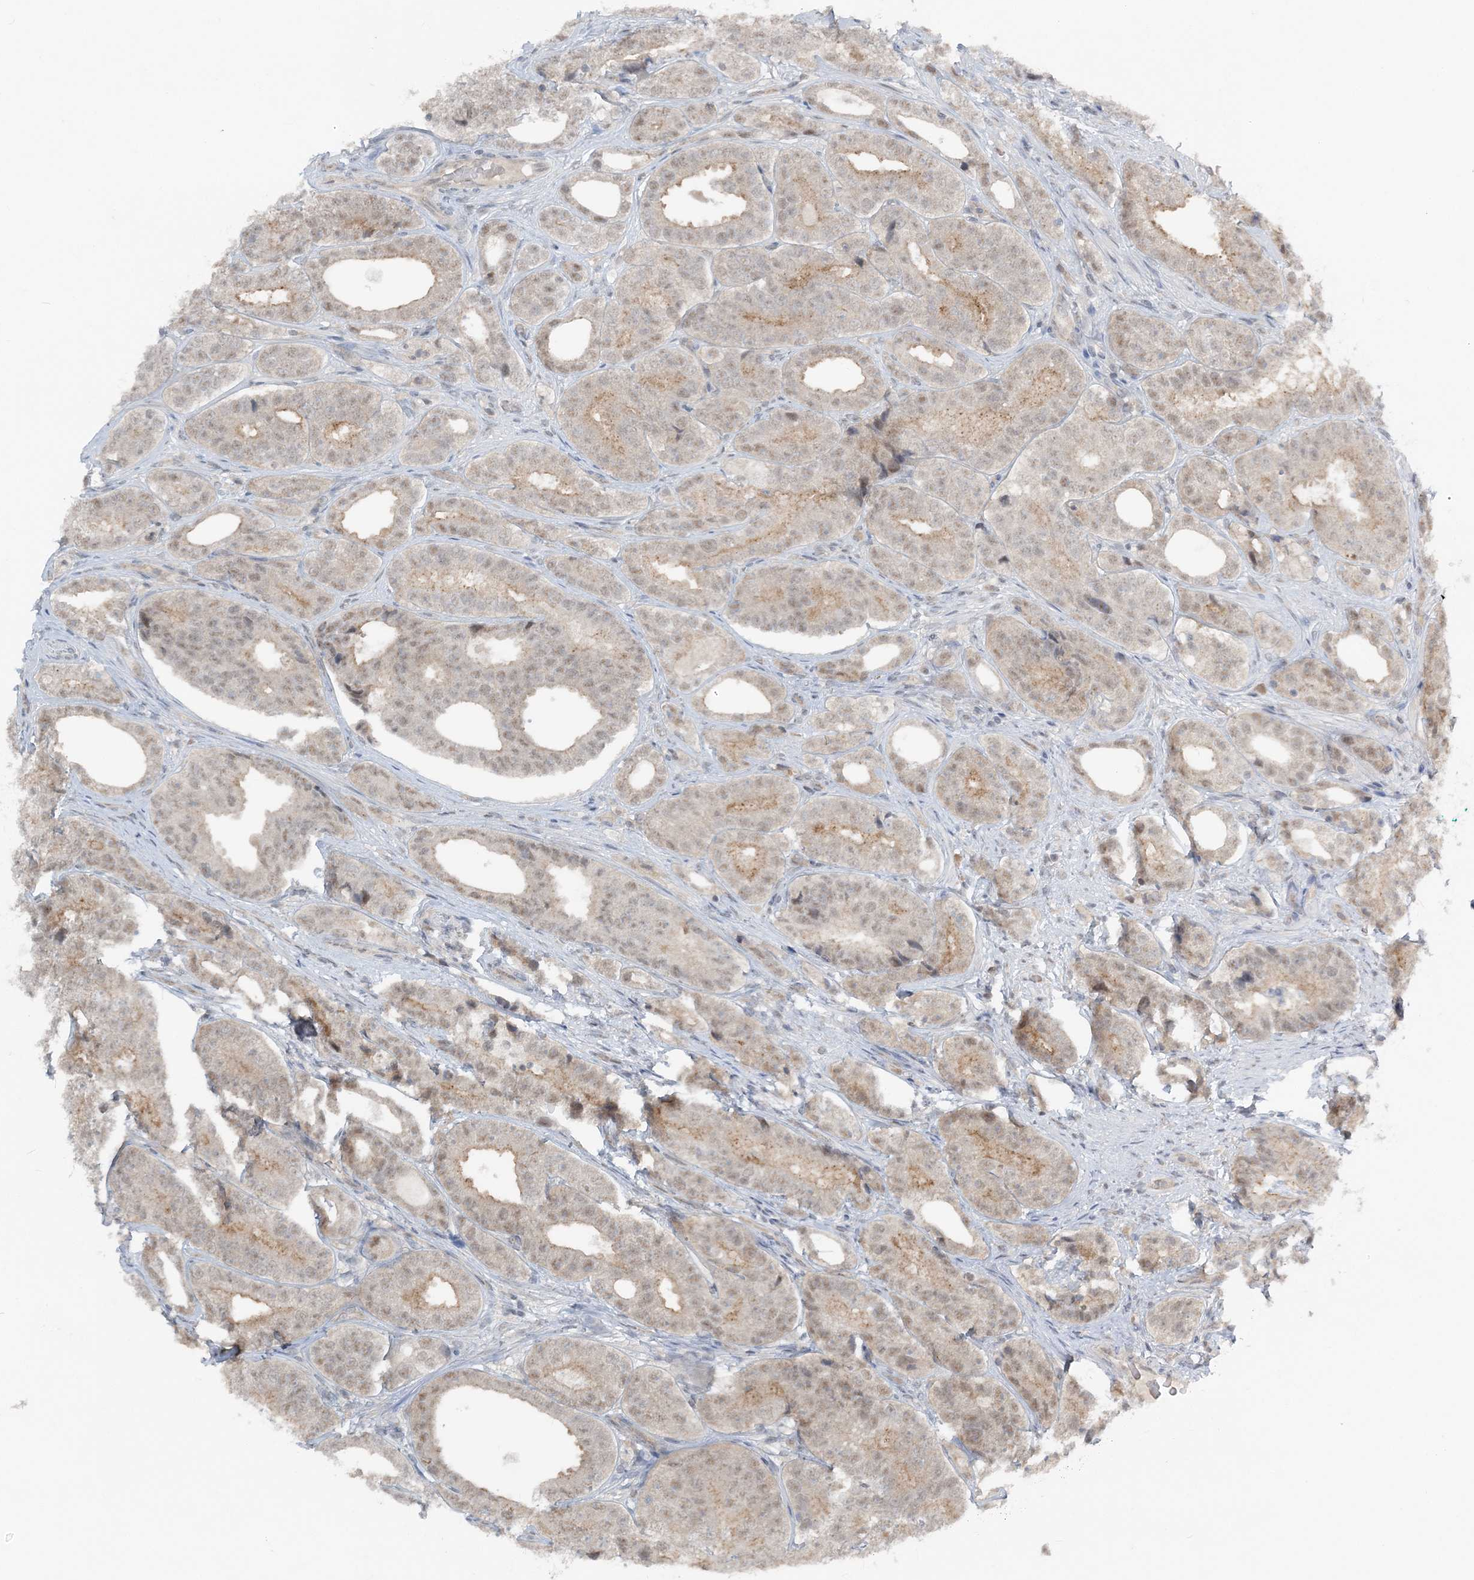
{"staining": {"intensity": "moderate", "quantity": "<25%", "location": "cytoplasmic/membranous"}, "tissue": "prostate cancer", "cell_type": "Tumor cells", "image_type": "cancer", "snomed": [{"axis": "morphology", "description": "Adenocarcinoma, High grade"}, {"axis": "topography", "description": "Prostate"}], "caption": "Moderate cytoplasmic/membranous expression for a protein is appreciated in about <25% of tumor cells of prostate cancer using immunohistochemistry.", "gene": "ATP11A", "patient": {"sex": "male", "age": 56}}